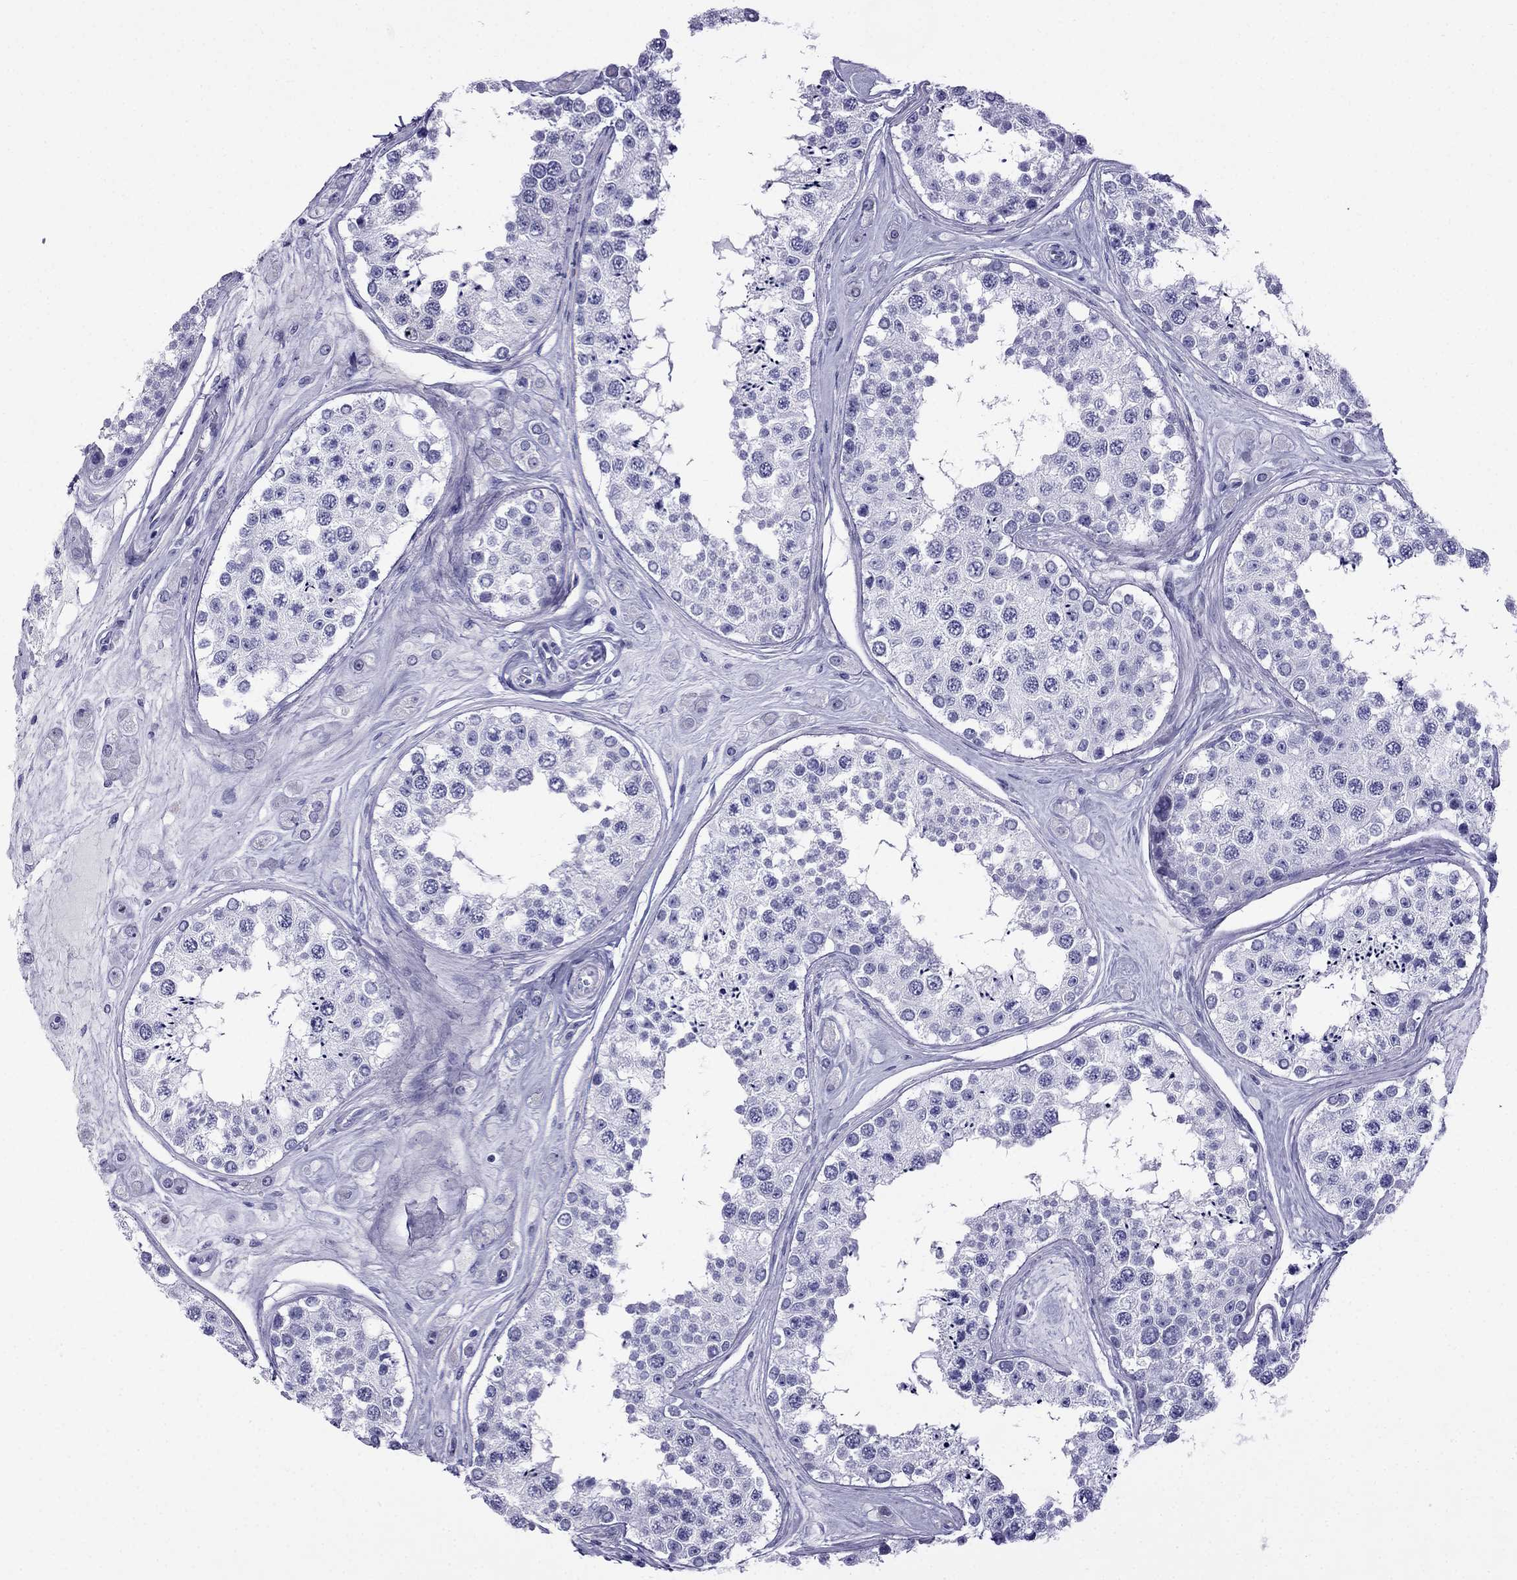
{"staining": {"intensity": "negative", "quantity": "none", "location": "none"}, "tissue": "testis", "cell_type": "Cells in seminiferous ducts", "image_type": "normal", "snomed": [{"axis": "morphology", "description": "Normal tissue, NOS"}, {"axis": "topography", "description": "Testis"}], "caption": "DAB immunohistochemical staining of normal human testis demonstrates no significant positivity in cells in seminiferous ducts.", "gene": "TFF3", "patient": {"sex": "male", "age": 25}}